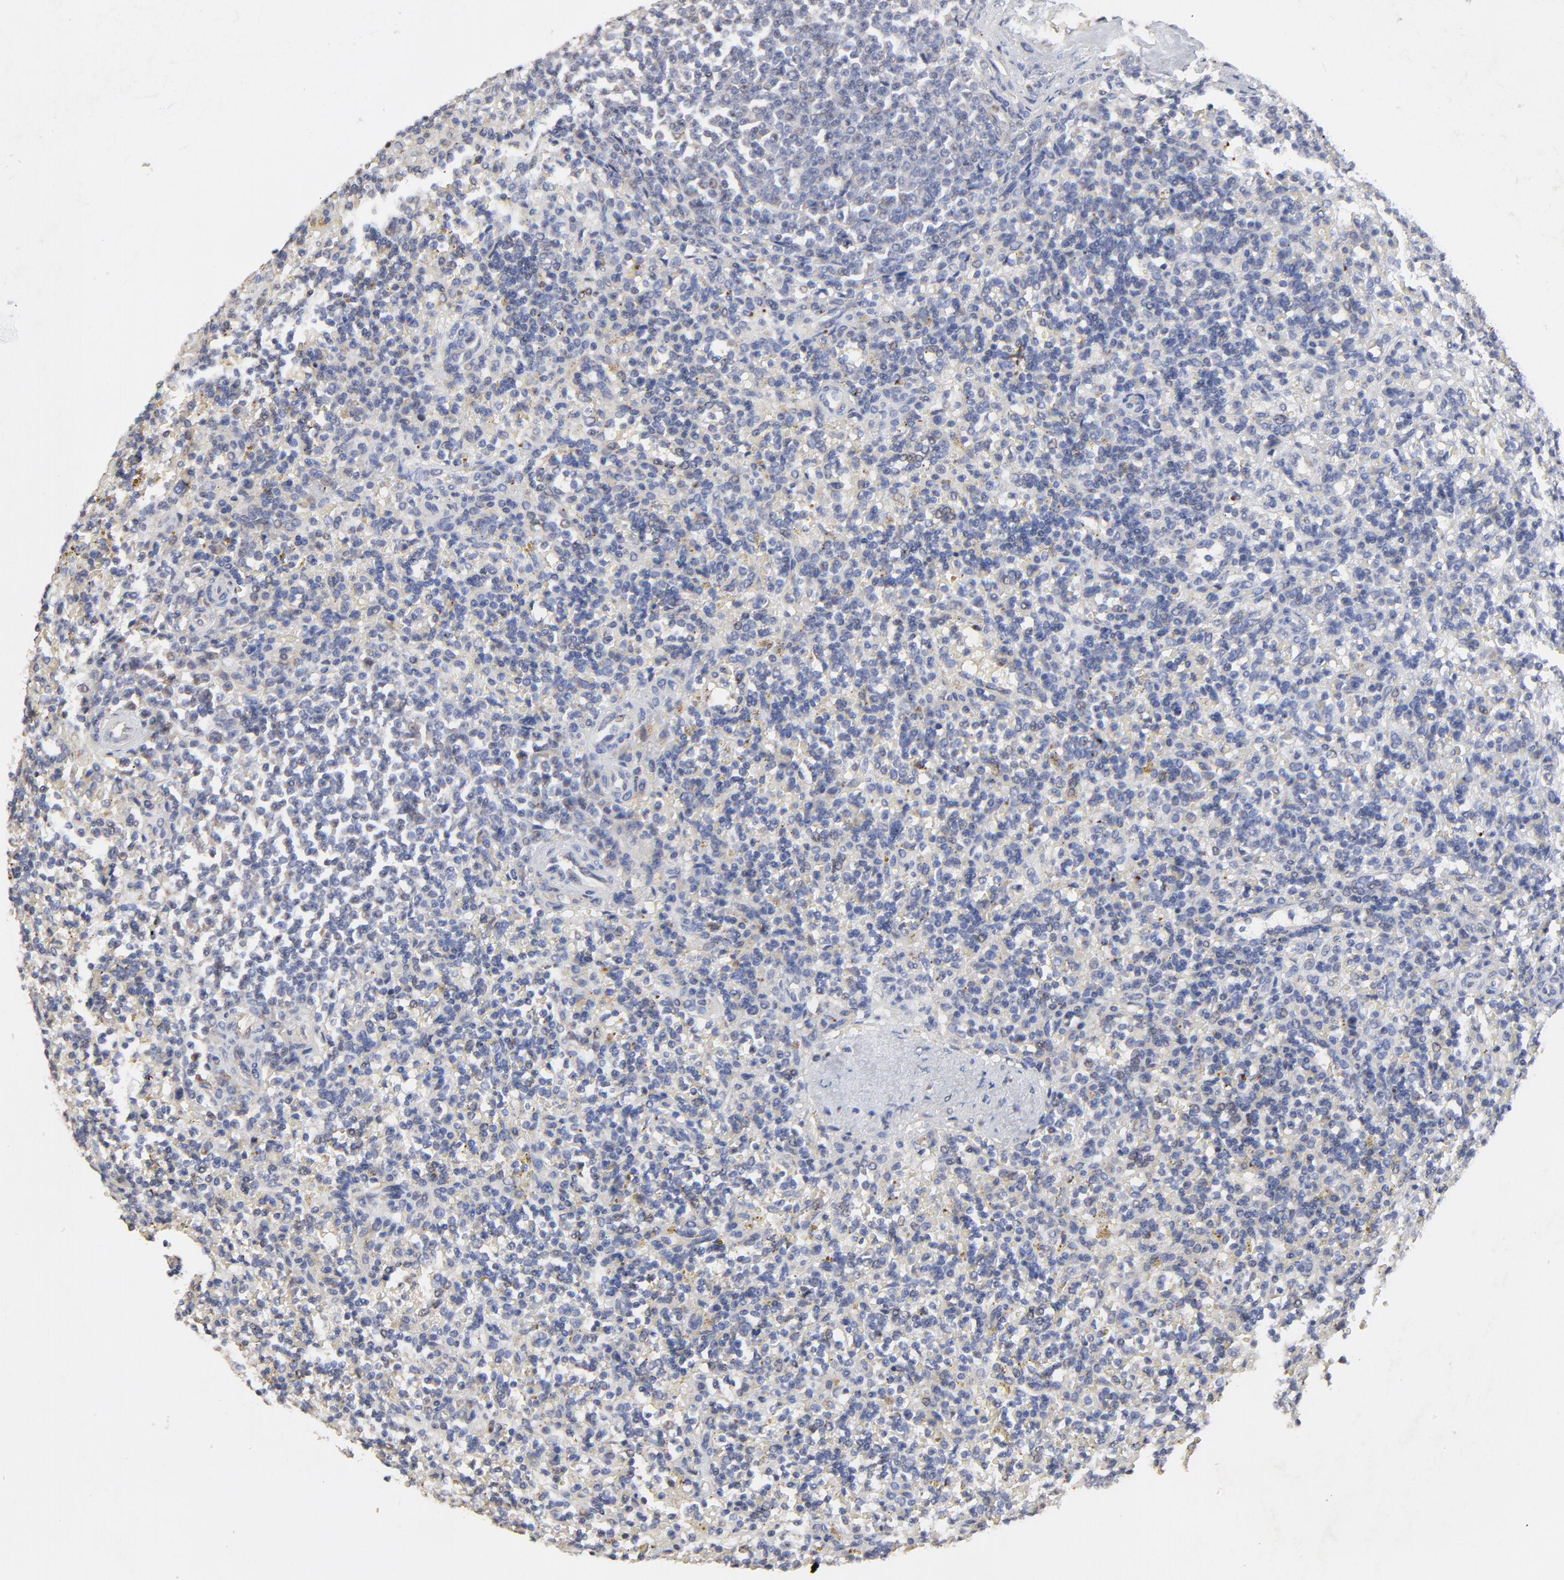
{"staining": {"intensity": "weak", "quantity": "<25%", "location": "cytoplasmic/membranous"}, "tissue": "lymphoma", "cell_type": "Tumor cells", "image_type": "cancer", "snomed": [{"axis": "morphology", "description": "Malignant lymphoma, non-Hodgkin's type, Low grade"}, {"axis": "topography", "description": "Spleen"}], "caption": "Protein analysis of low-grade malignant lymphoma, non-Hodgkin's type exhibits no significant positivity in tumor cells.", "gene": "LGALS3", "patient": {"sex": "male", "age": 67}}